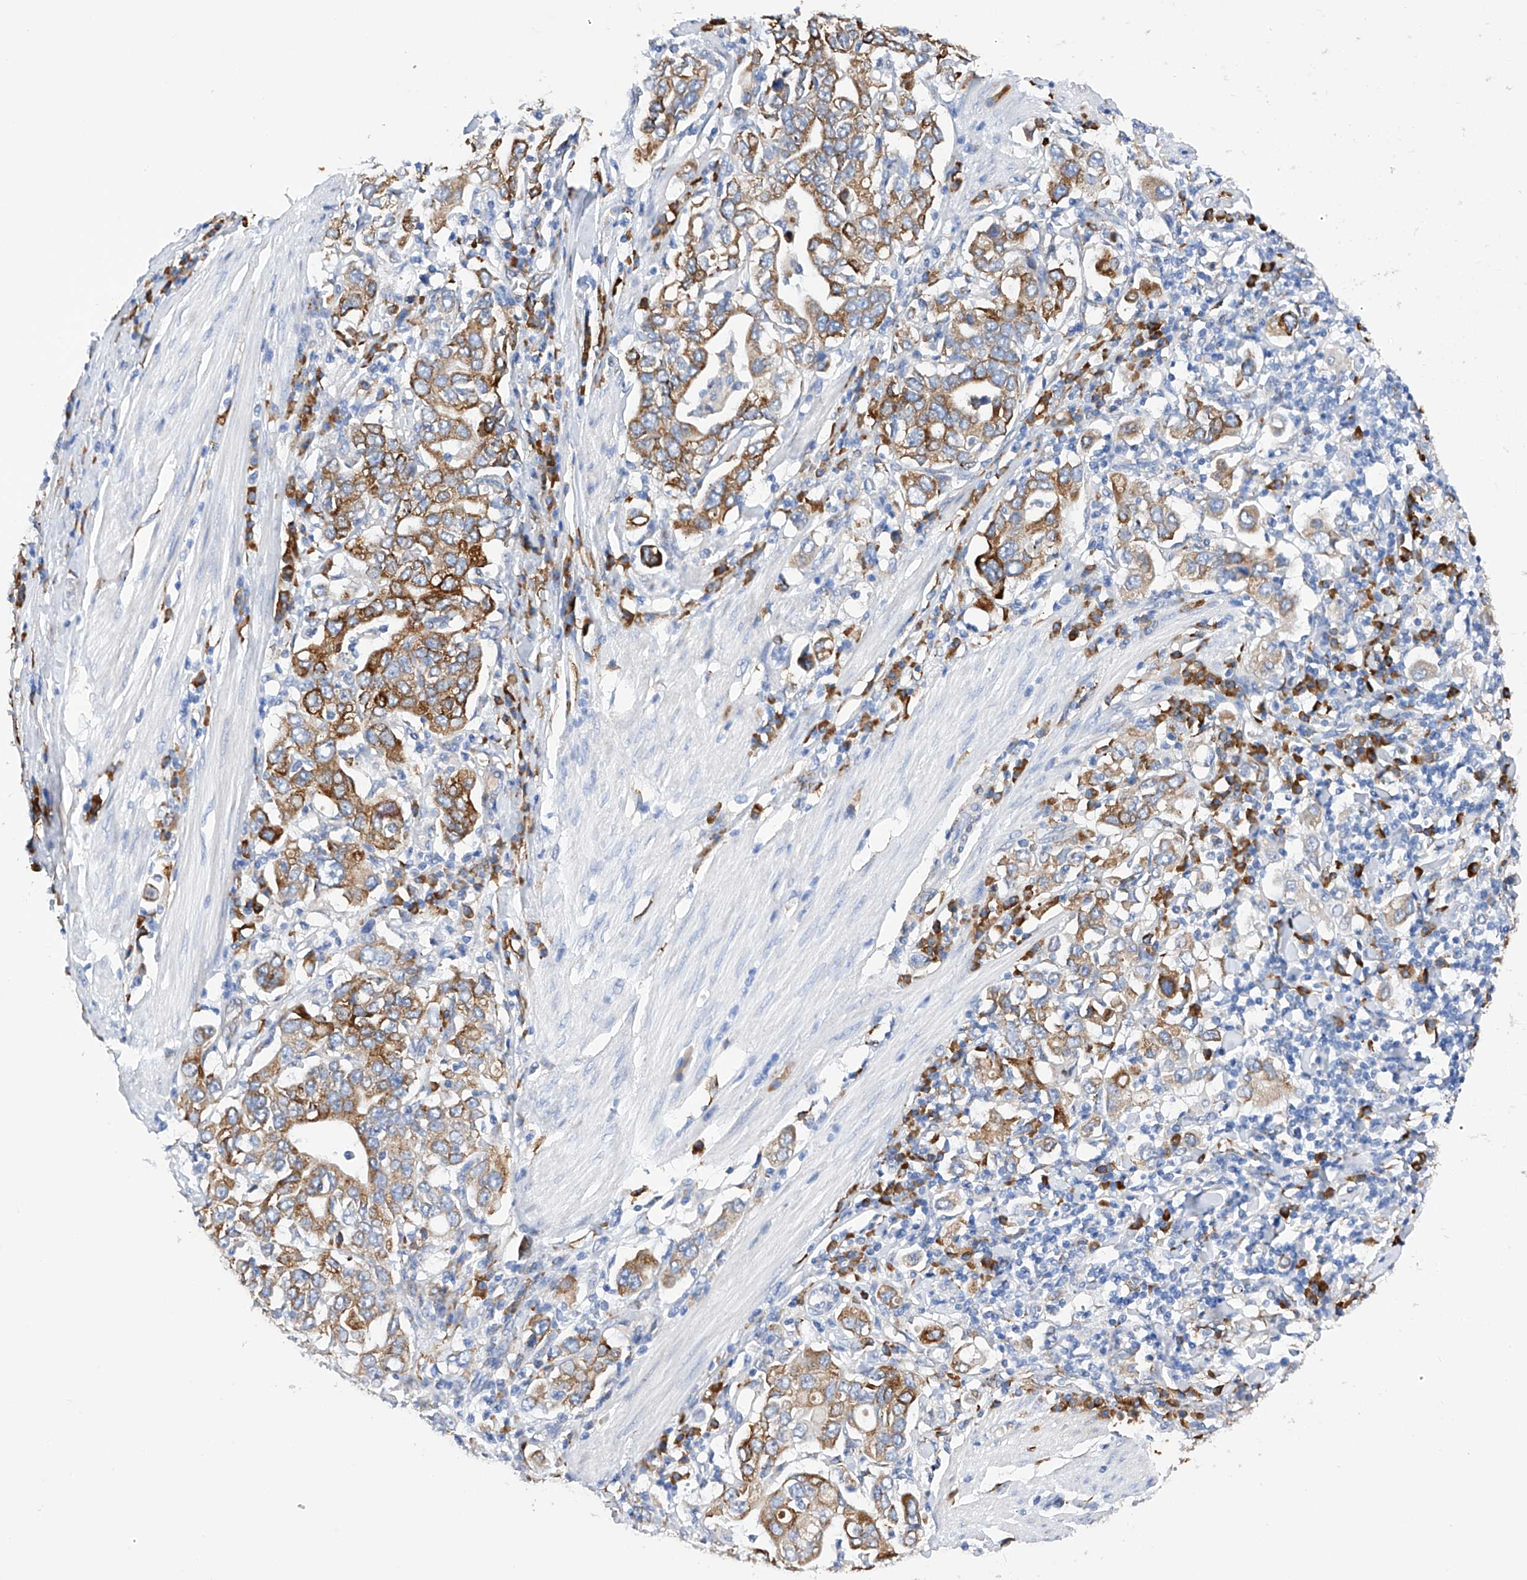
{"staining": {"intensity": "moderate", "quantity": ">75%", "location": "cytoplasmic/membranous"}, "tissue": "stomach cancer", "cell_type": "Tumor cells", "image_type": "cancer", "snomed": [{"axis": "morphology", "description": "Adenocarcinoma, NOS"}, {"axis": "topography", "description": "Stomach, upper"}], "caption": "Immunohistochemistry (DAB) staining of human stomach cancer reveals moderate cytoplasmic/membranous protein staining in approximately >75% of tumor cells.", "gene": "PDIA5", "patient": {"sex": "male", "age": 62}}